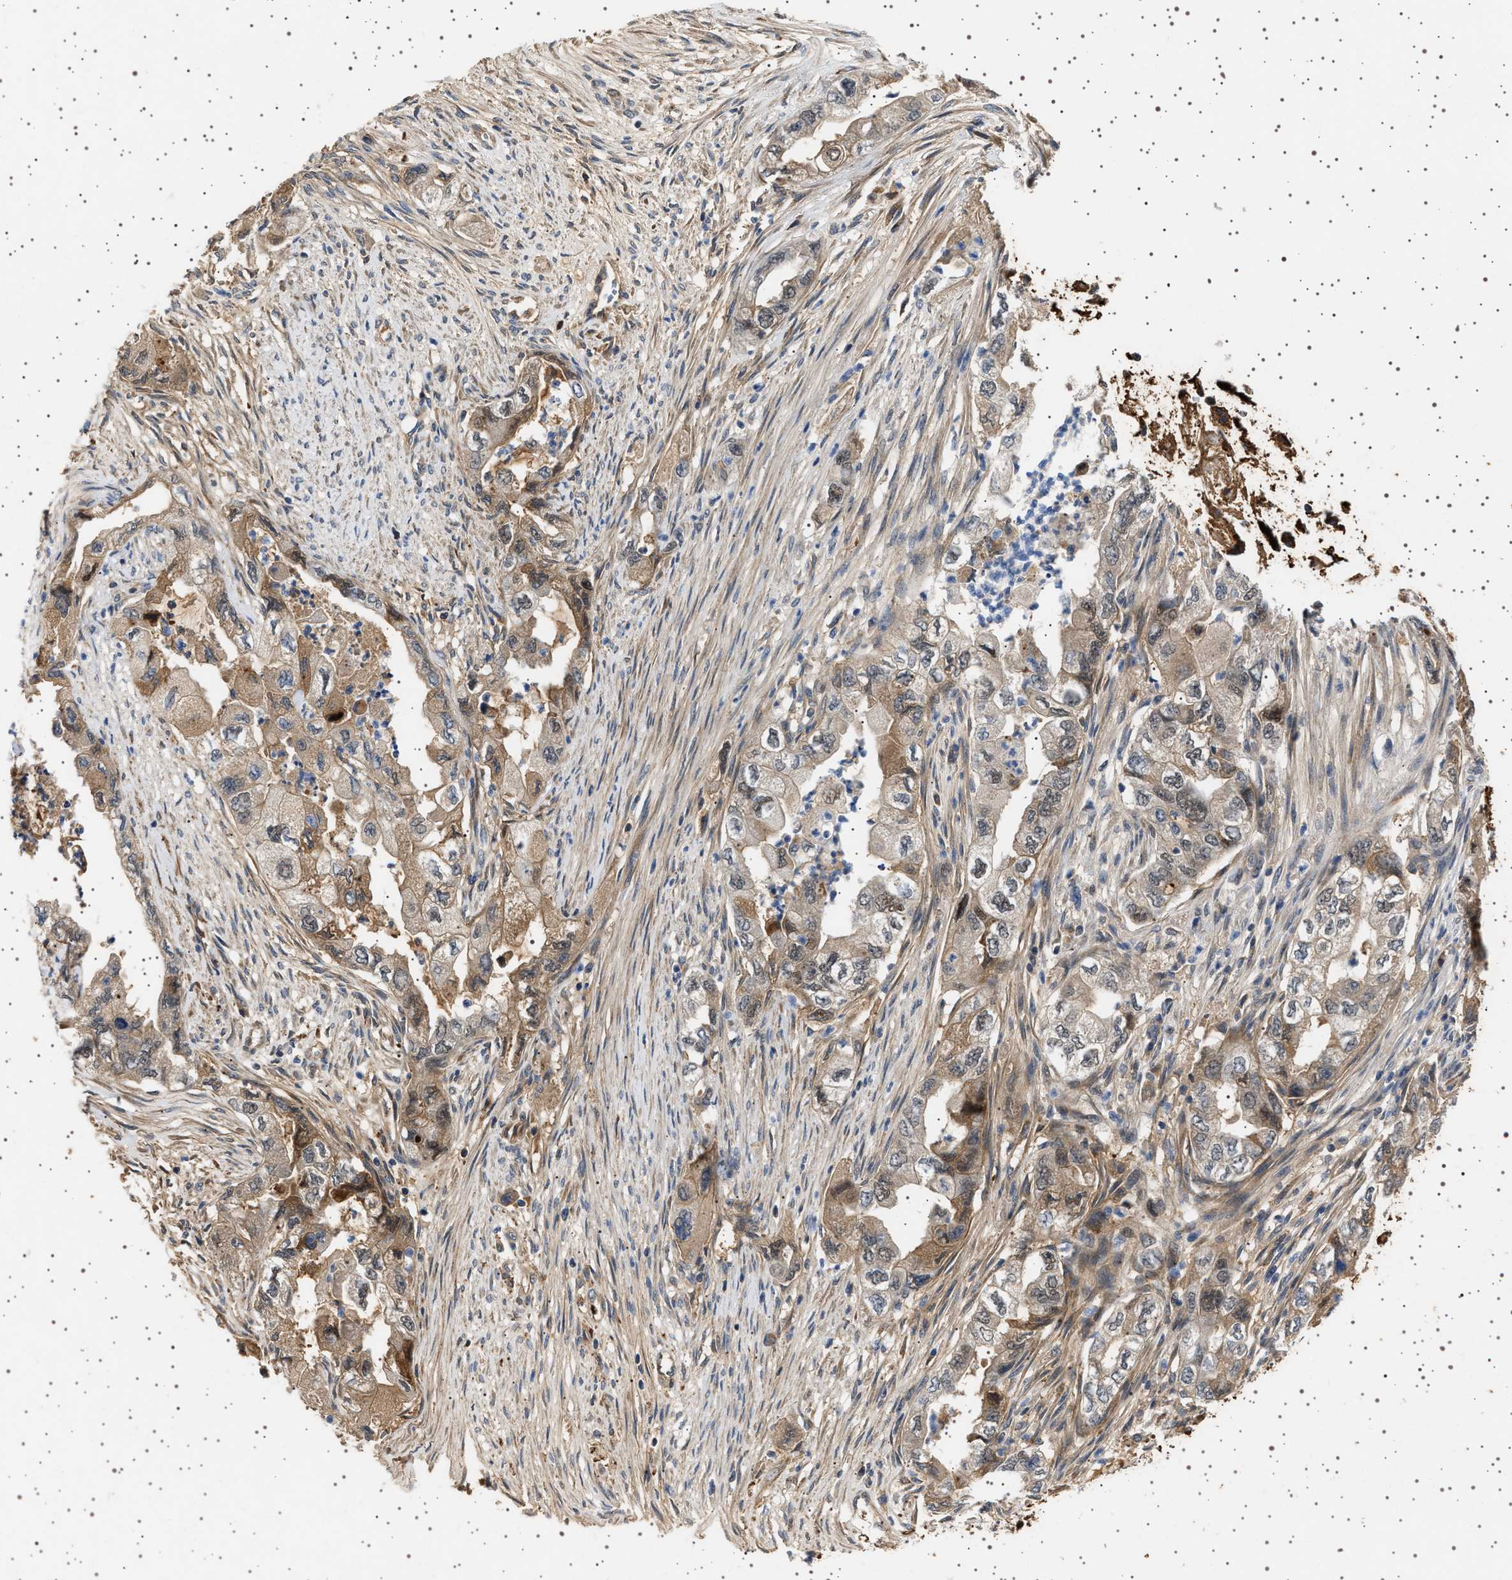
{"staining": {"intensity": "weak", "quantity": "25%-75%", "location": "cytoplasmic/membranous"}, "tissue": "pancreatic cancer", "cell_type": "Tumor cells", "image_type": "cancer", "snomed": [{"axis": "morphology", "description": "Adenocarcinoma, NOS"}, {"axis": "topography", "description": "Pancreas"}], "caption": "Immunohistochemistry of pancreatic cancer (adenocarcinoma) shows low levels of weak cytoplasmic/membranous staining in approximately 25%-75% of tumor cells.", "gene": "FICD", "patient": {"sex": "female", "age": 73}}